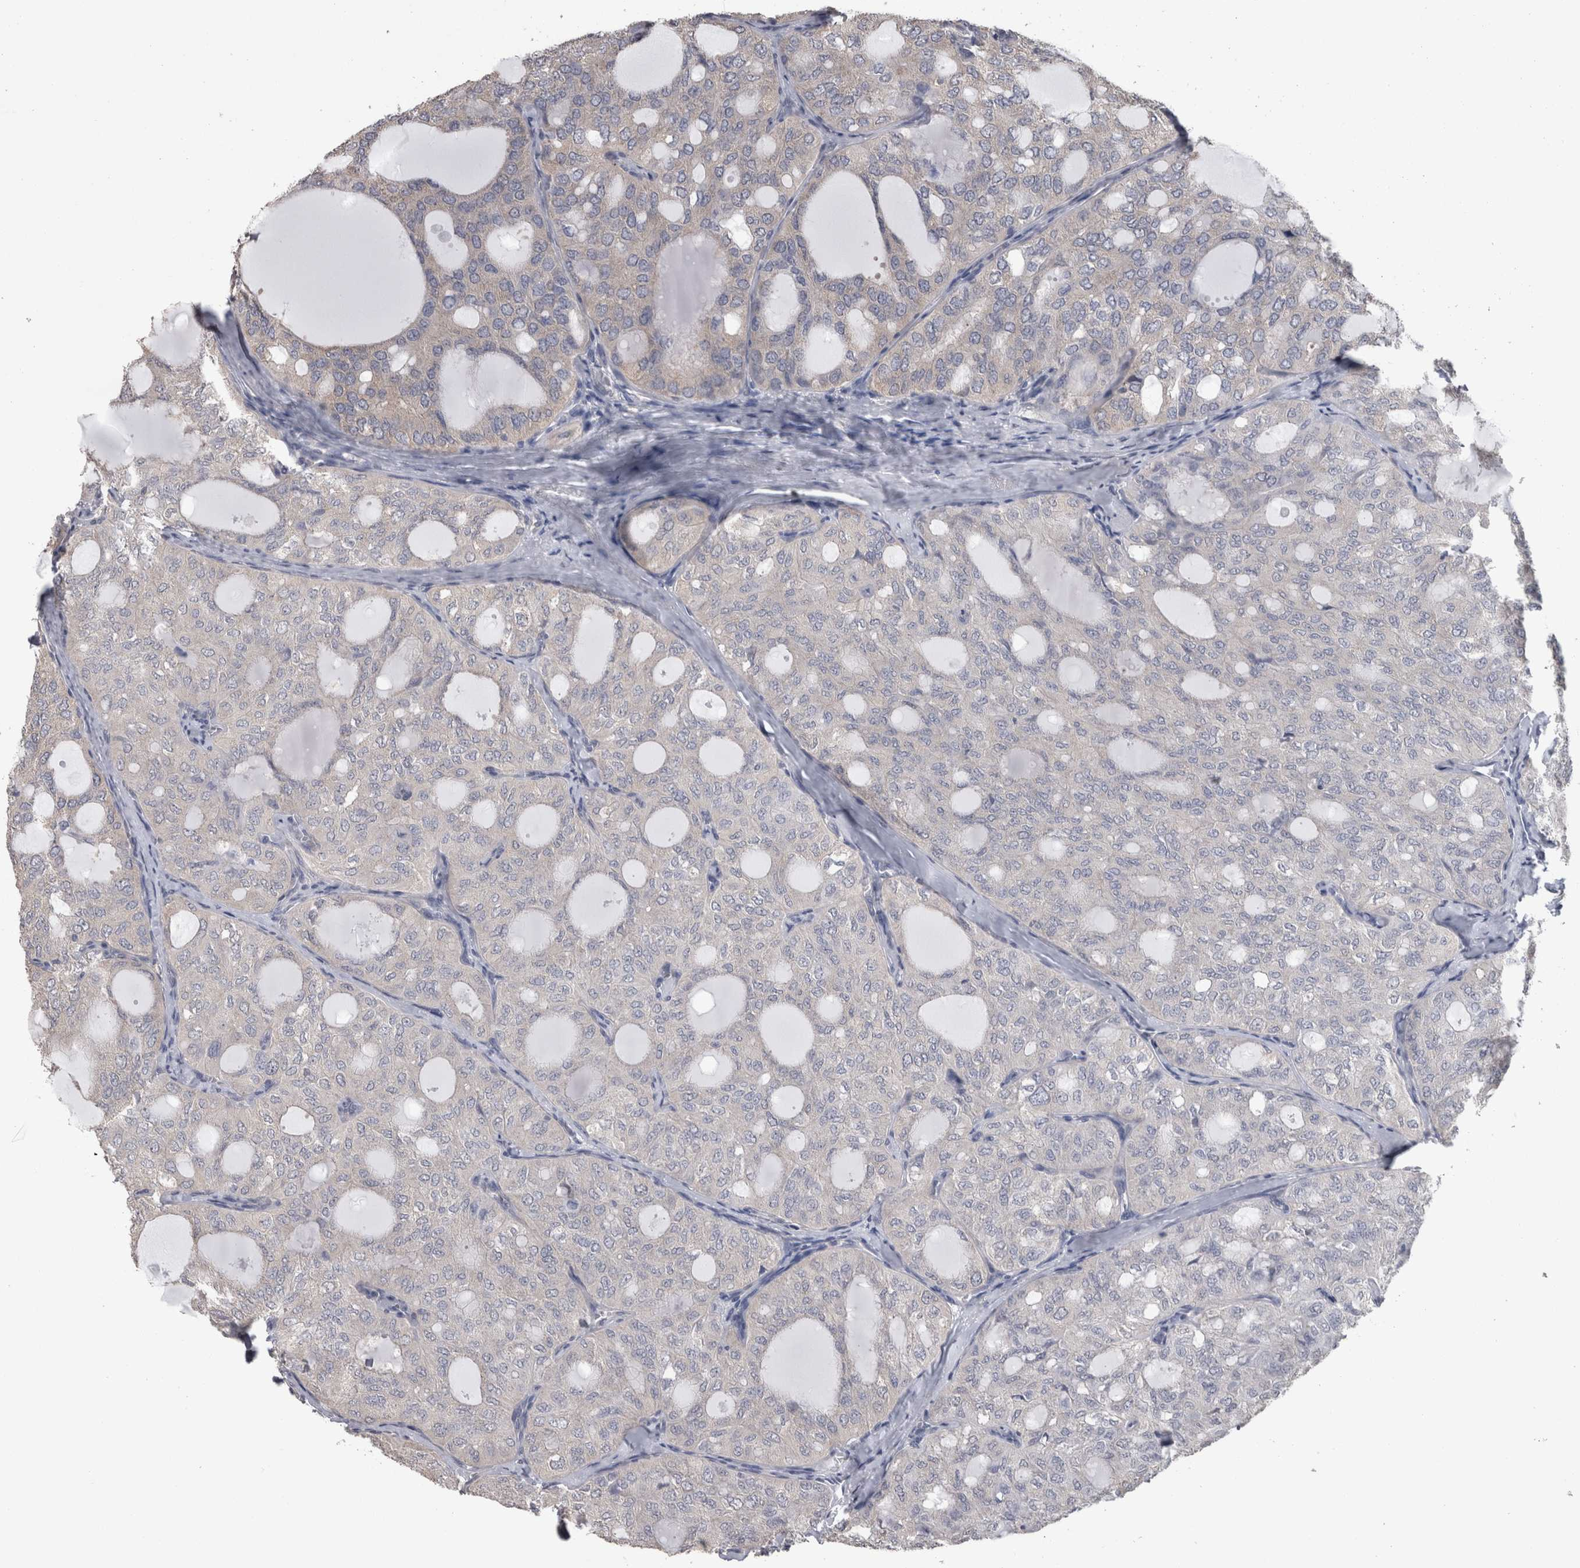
{"staining": {"intensity": "negative", "quantity": "none", "location": "none"}, "tissue": "thyroid cancer", "cell_type": "Tumor cells", "image_type": "cancer", "snomed": [{"axis": "morphology", "description": "Follicular adenoma carcinoma, NOS"}, {"axis": "topography", "description": "Thyroid gland"}], "caption": "Immunohistochemical staining of follicular adenoma carcinoma (thyroid) exhibits no significant staining in tumor cells.", "gene": "DDX6", "patient": {"sex": "male", "age": 75}}